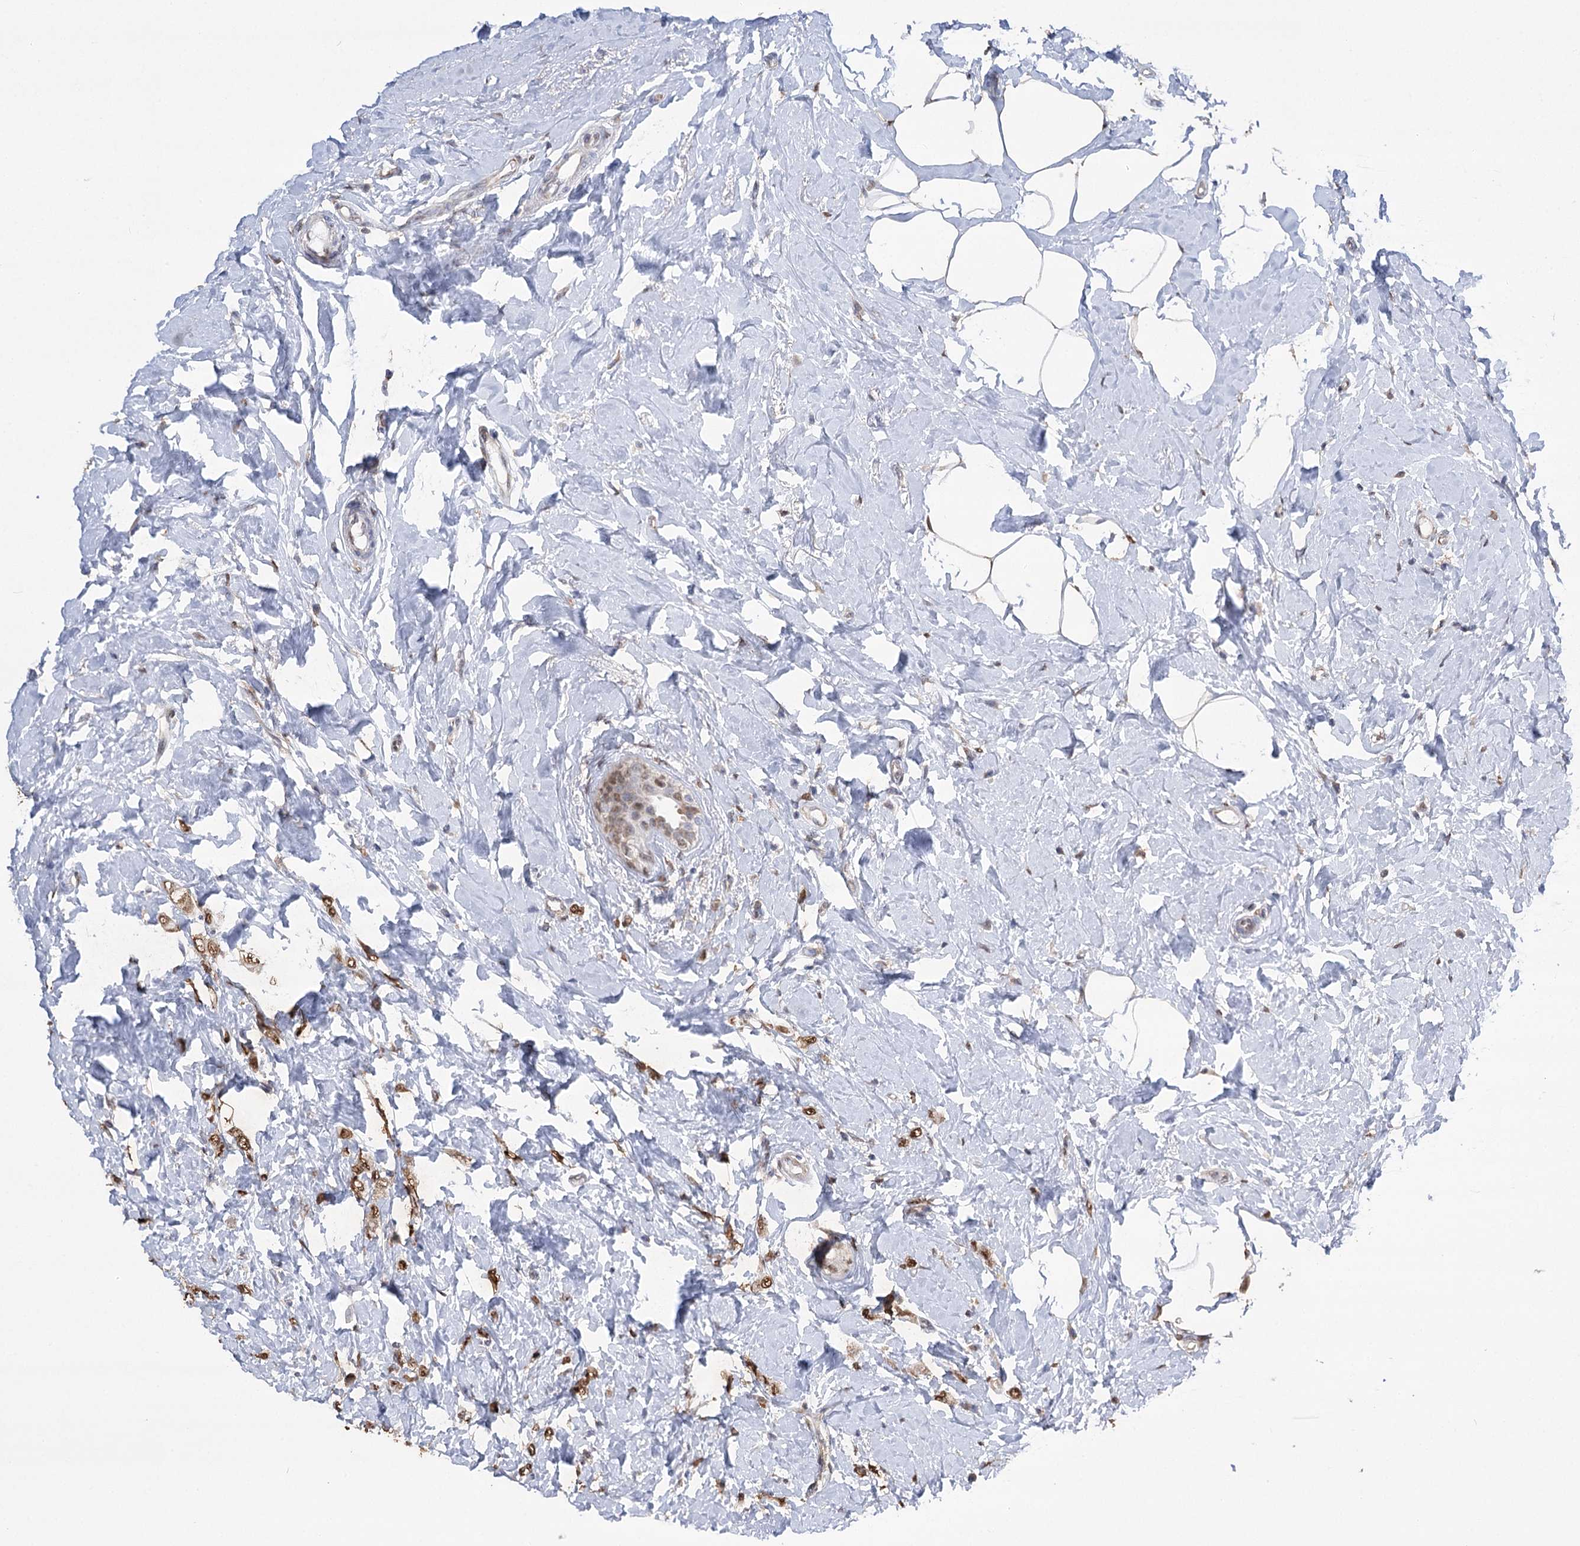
{"staining": {"intensity": "strong", "quantity": ">75%", "location": "nuclear"}, "tissue": "breast cancer", "cell_type": "Tumor cells", "image_type": "cancer", "snomed": [{"axis": "morphology", "description": "Lobular carcinoma"}, {"axis": "topography", "description": "Breast"}], "caption": "Lobular carcinoma (breast) tissue shows strong nuclear expression in approximately >75% of tumor cells, visualized by immunohistochemistry.", "gene": "NFU1", "patient": {"sex": "female", "age": 47}}